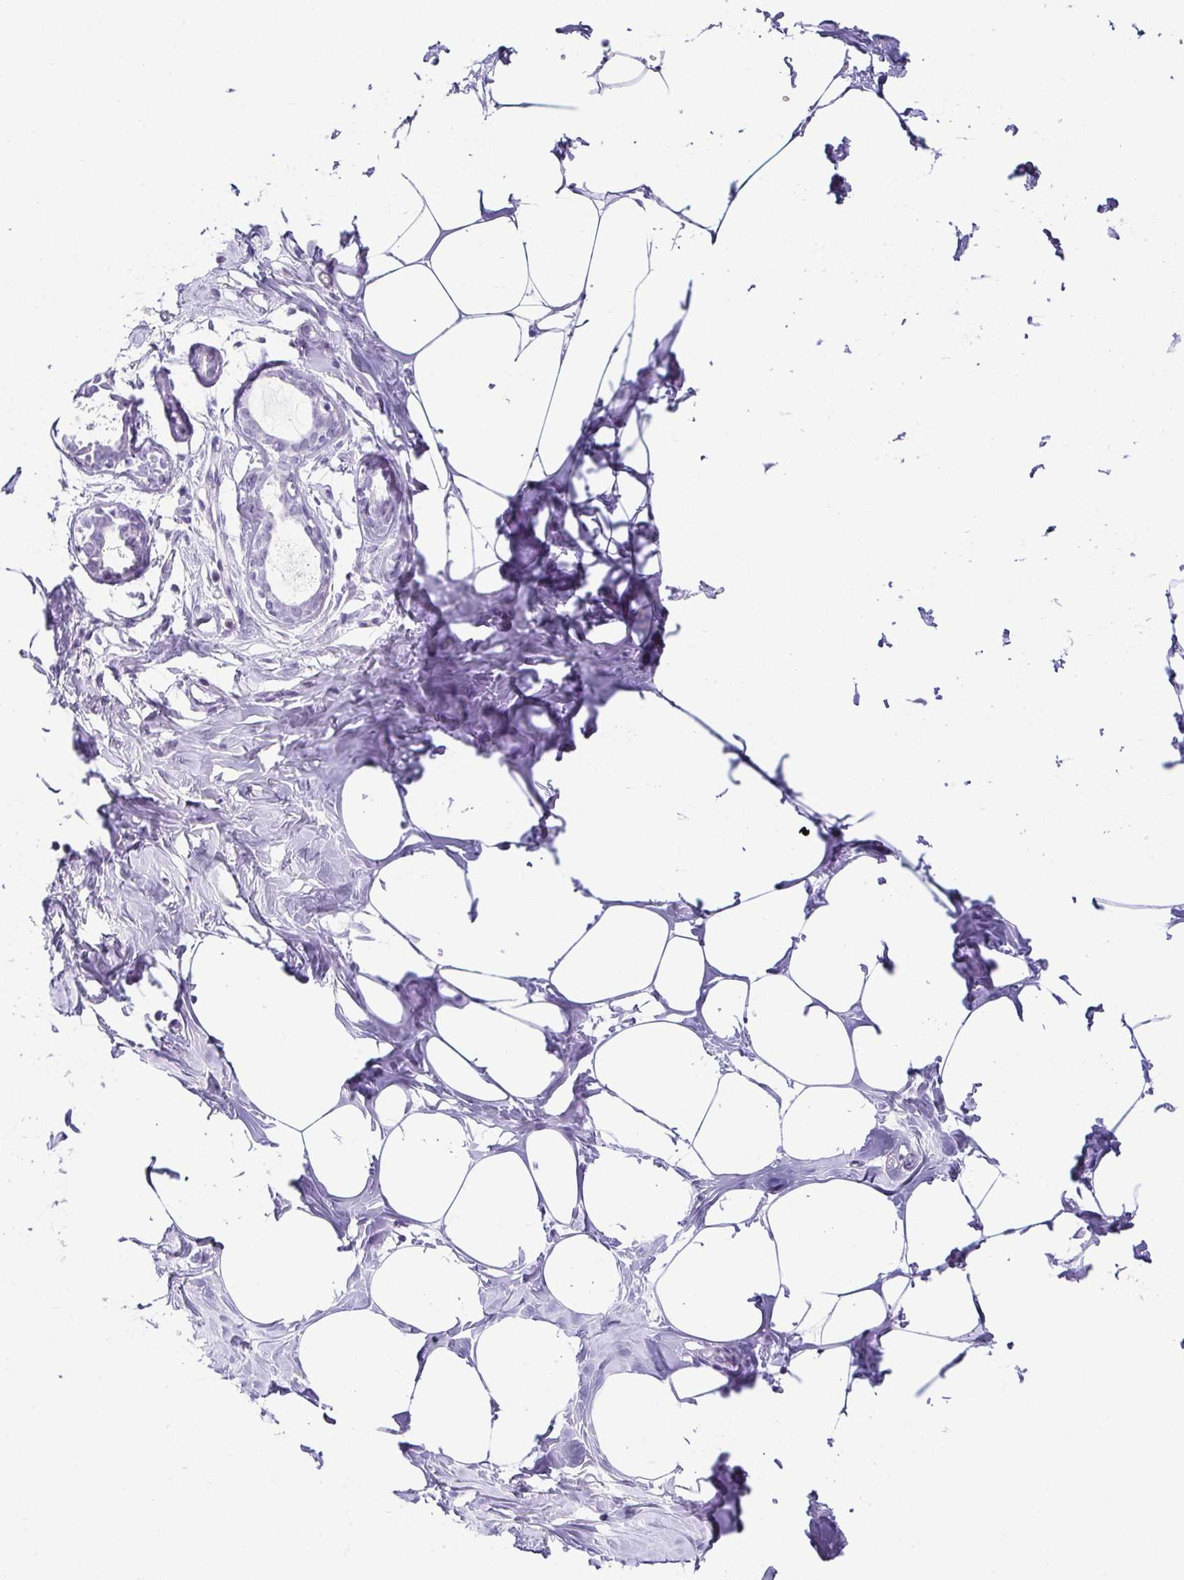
{"staining": {"intensity": "negative", "quantity": "none", "location": "none"}, "tissue": "breast", "cell_type": "Adipocytes", "image_type": "normal", "snomed": [{"axis": "morphology", "description": "Normal tissue, NOS"}, {"axis": "topography", "description": "Breast"}], "caption": "A micrograph of breast stained for a protein demonstrates no brown staining in adipocytes.", "gene": "ESX1", "patient": {"sex": "female", "age": 27}}